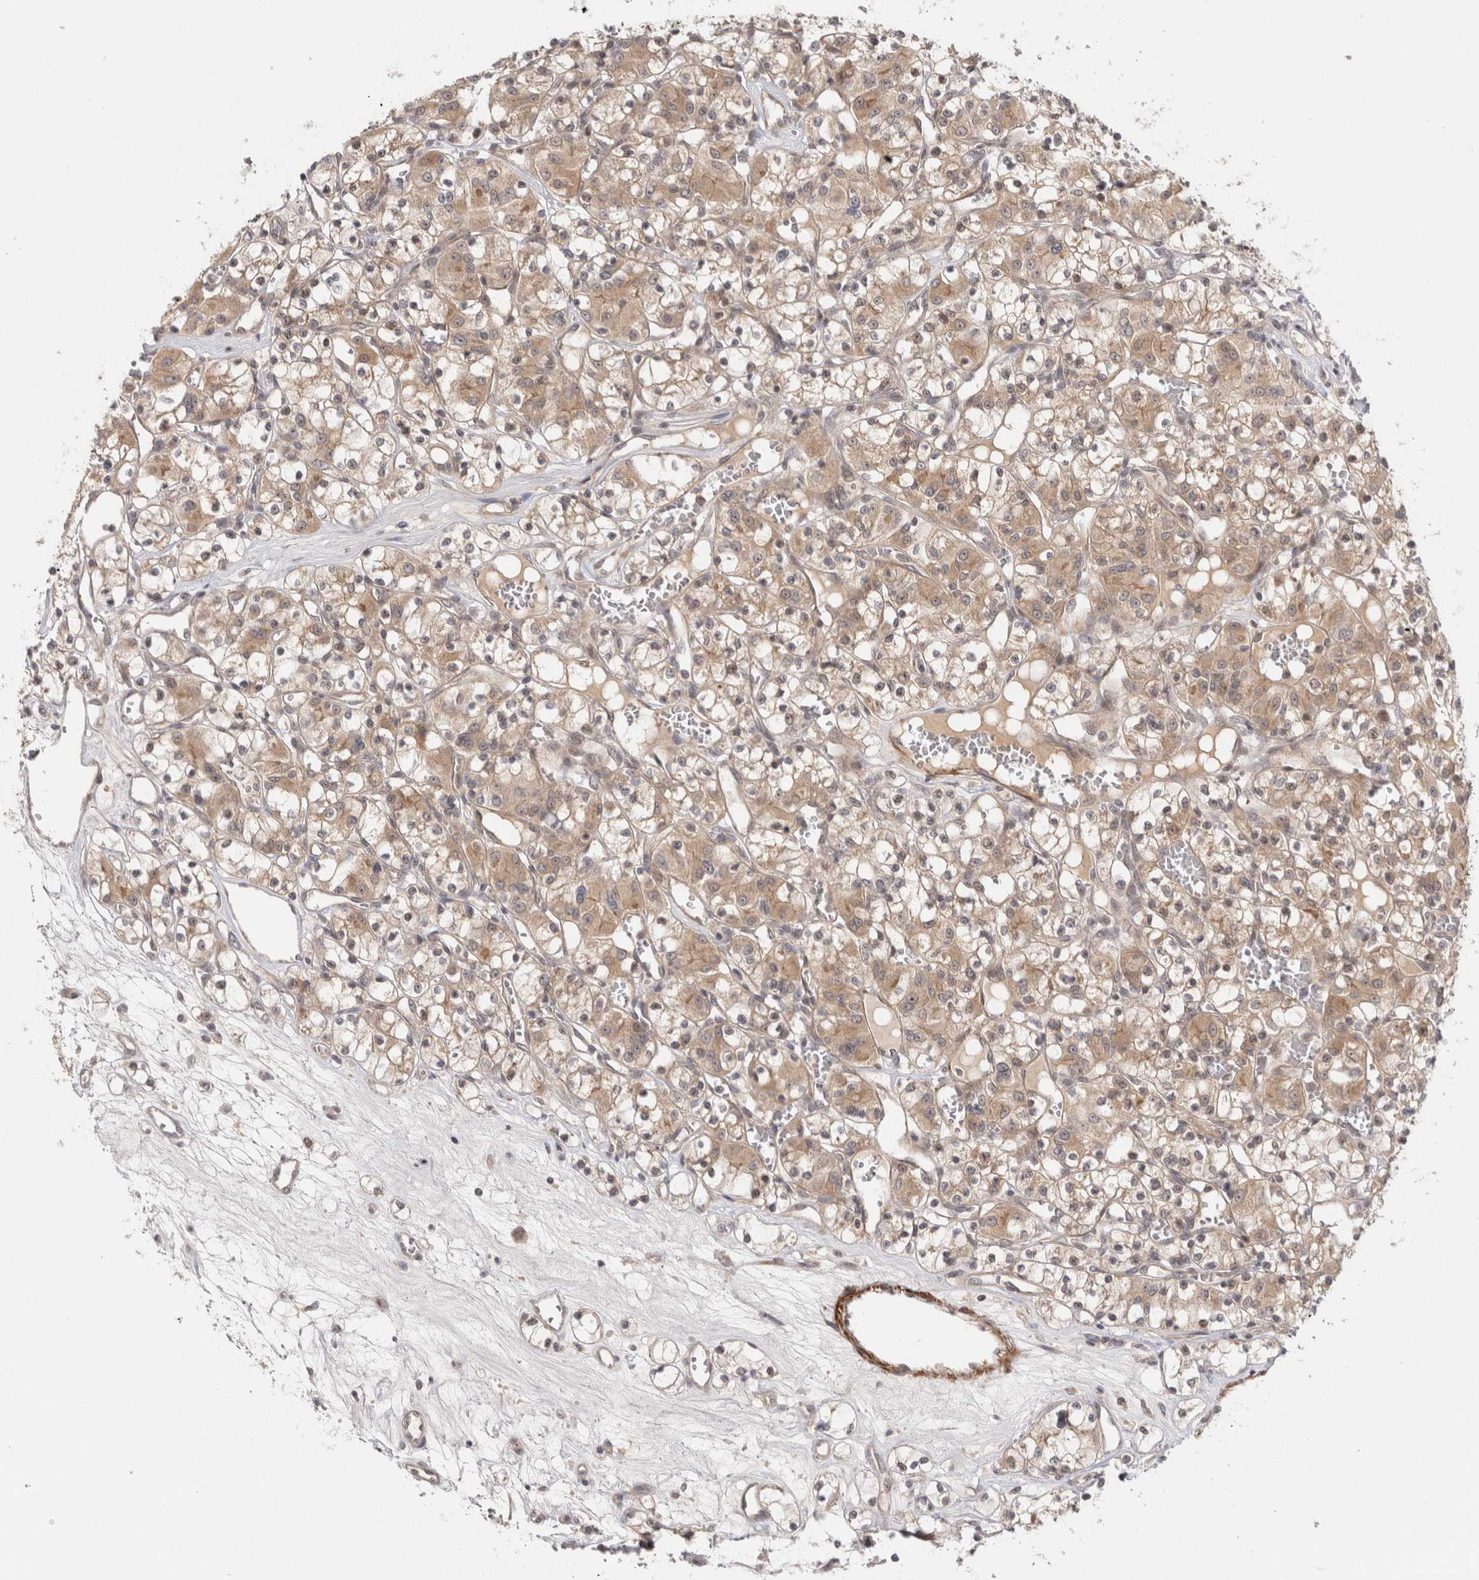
{"staining": {"intensity": "weak", "quantity": "25%-75%", "location": "cytoplasmic/membranous"}, "tissue": "renal cancer", "cell_type": "Tumor cells", "image_type": "cancer", "snomed": [{"axis": "morphology", "description": "Adenocarcinoma, NOS"}, {"axis": "topography", "description": "Kidney"}], "caption": "A micrograph showing weak cytoplasmic/membranous staining in approximately 25%-75% of tumor cells in adenocarcinoma (renal), as visualized by brown immunohistochemical staining.", "gene": "ZNF318", "patient": {"sex": "female", "age": 59}}